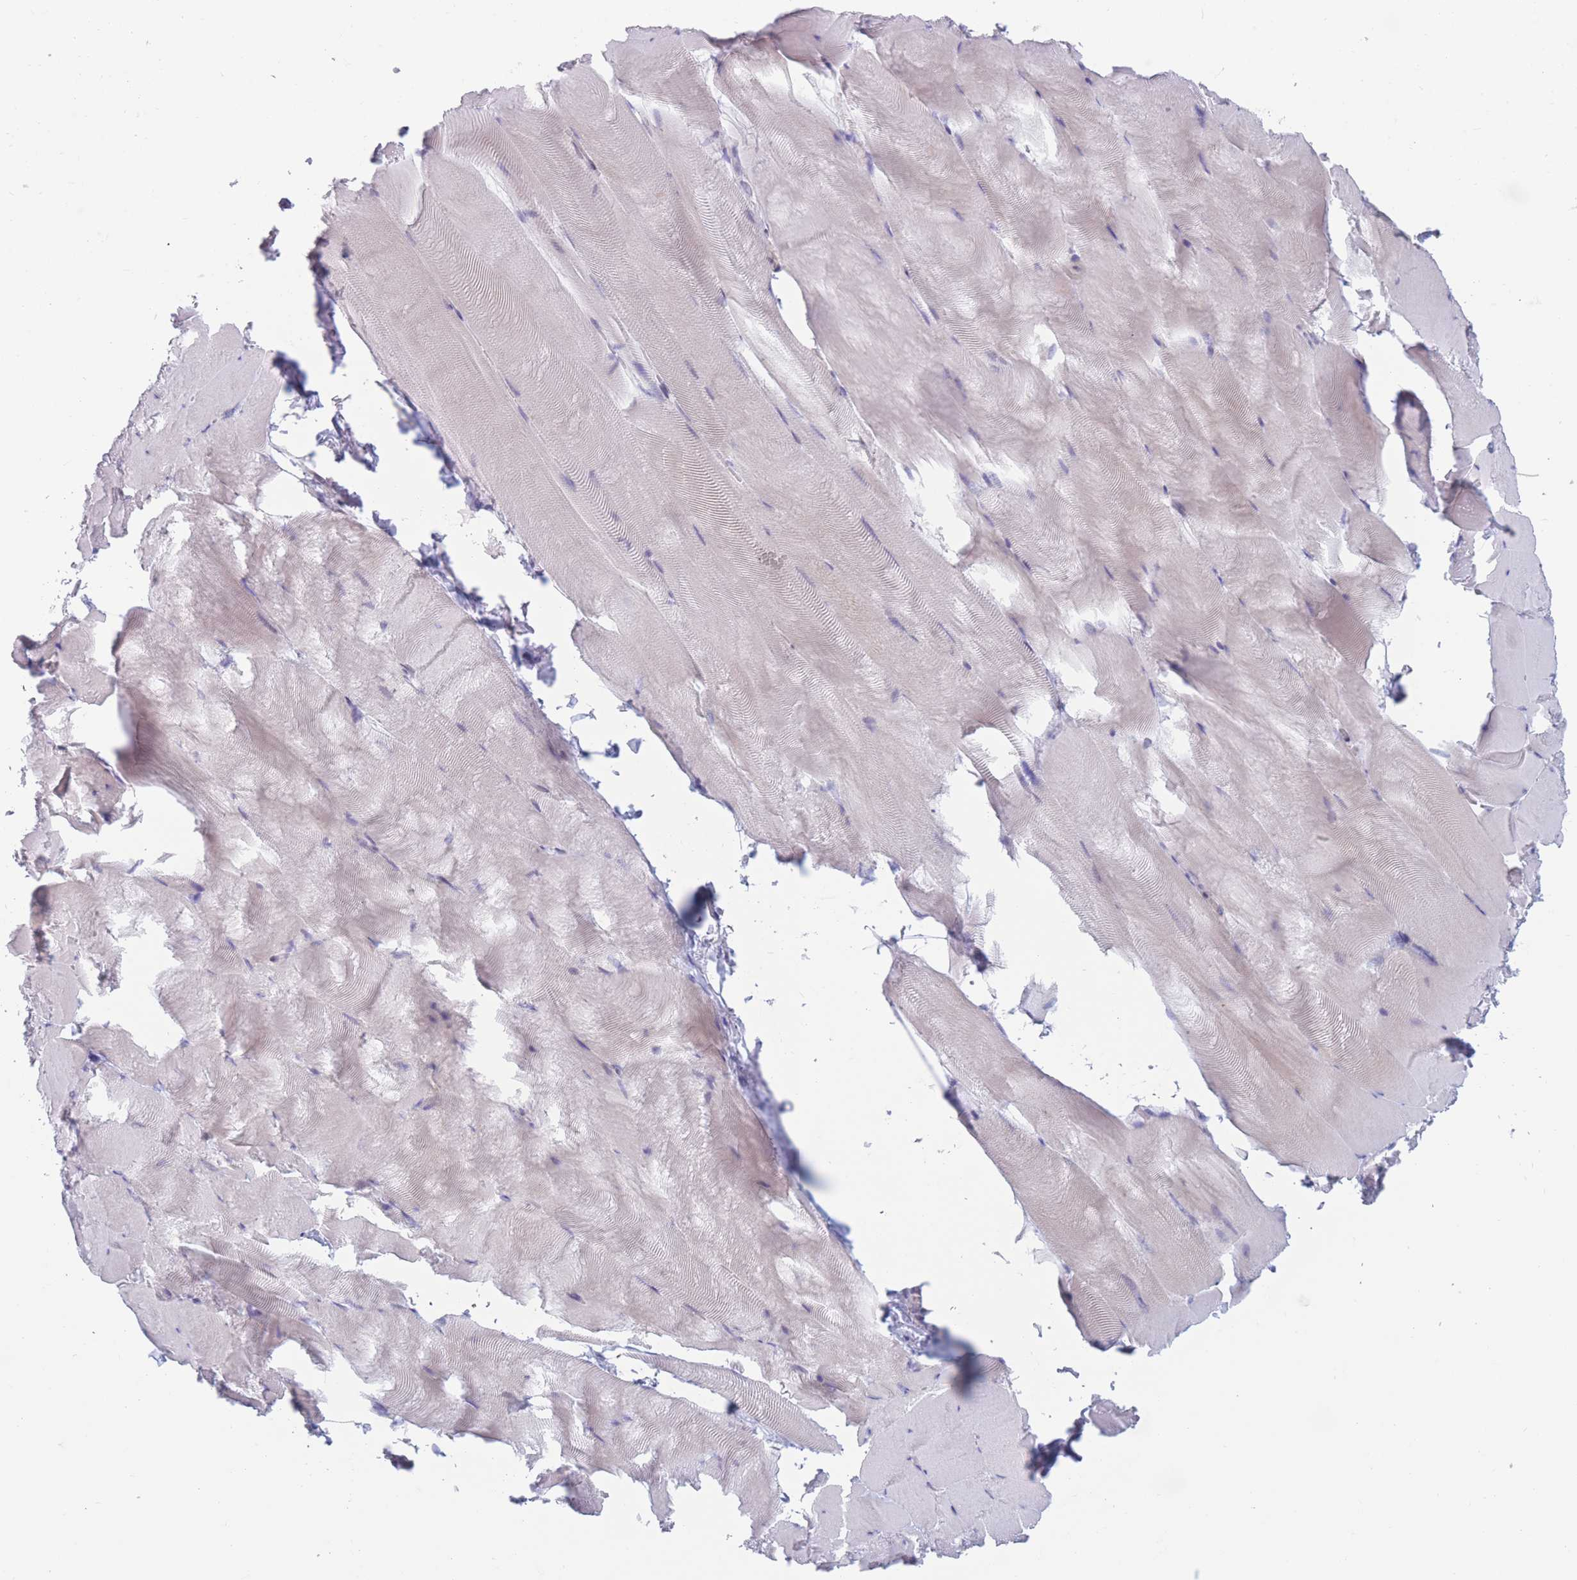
{"staining": {"intensity": "weak", "quantity": "<25%", "location": "cytoplasmic/membranous"}, "tissue": "skeletal muscle", "cell_type": "Myocytes", "image_type": "normal", "snomed": [{"axis": "morphology", "description": "Normal tissue, NOS"}, {"axis": "topography", "description": "Skeletal muscle"}], "caption": "The image shows no significant expression in myocytes of skeletal muscle.", "gene": "PODXL", "patient": {"sex": "female", "age": 64}}